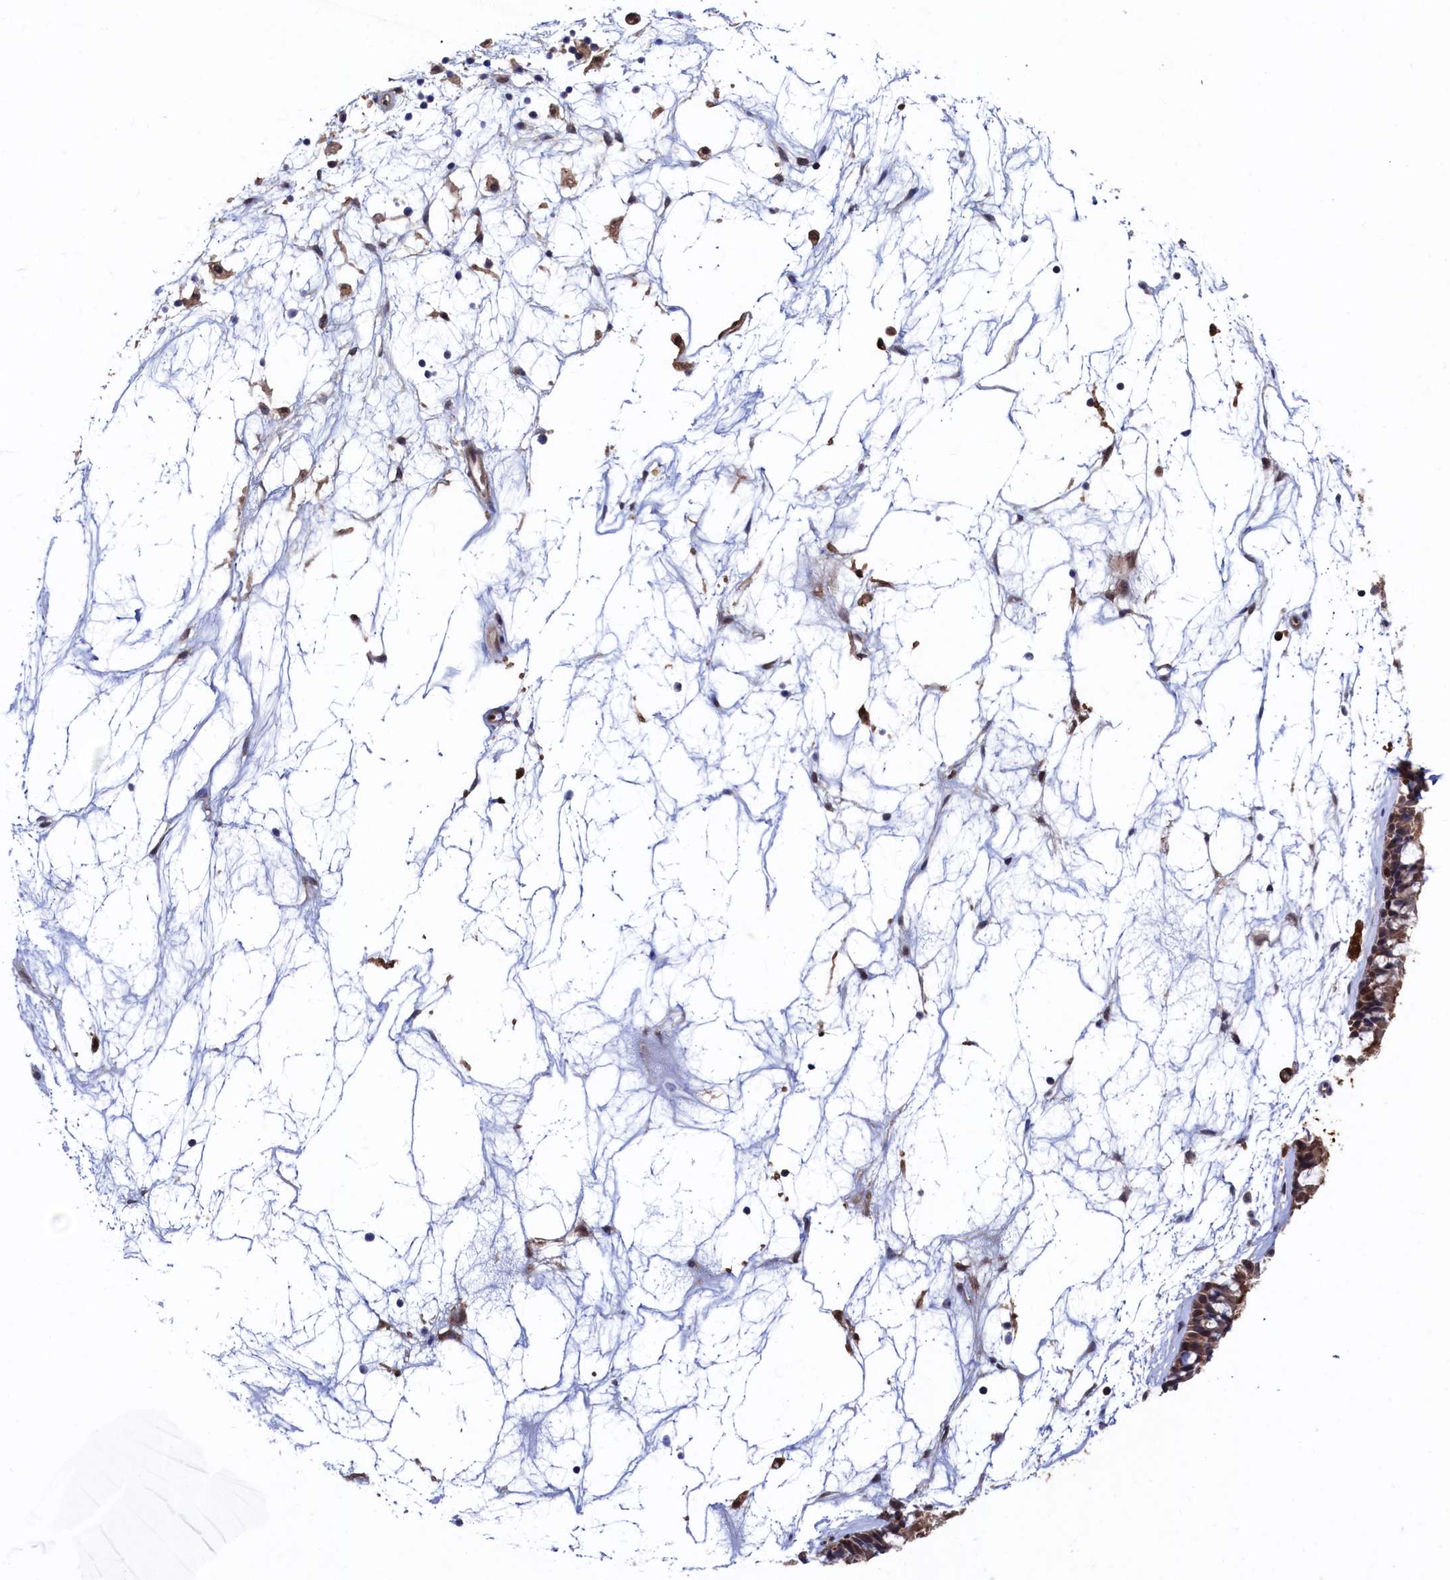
{"staining": {"intensity": "moderate", "quantity": ">75%", "location": "cytoplasmic/membranous"}, "tissue": "nasopharynx", "cell_type": "Respiratory epithelial cells", "image_type": "normal", "snomed": [{"axis": "morphology", "description": "Normal tissue, NOS"}, {"axis": "topography", "description": "Nasopharynx"}], "caption": "High-magnification brightfield microscopy of unremarkable nasopharynx stained with DAB (3,3'-diaminobenzidine) (brown) and counterstained with hematoxylin (blue). respiratory epithelial cells exhibit moderate cytoplasmic/membranous staining is identified in about>75% of cells. Nuclei are stained in blue.", "gene": "RNH1", "patient": {"sex": "male", "age": 64}}